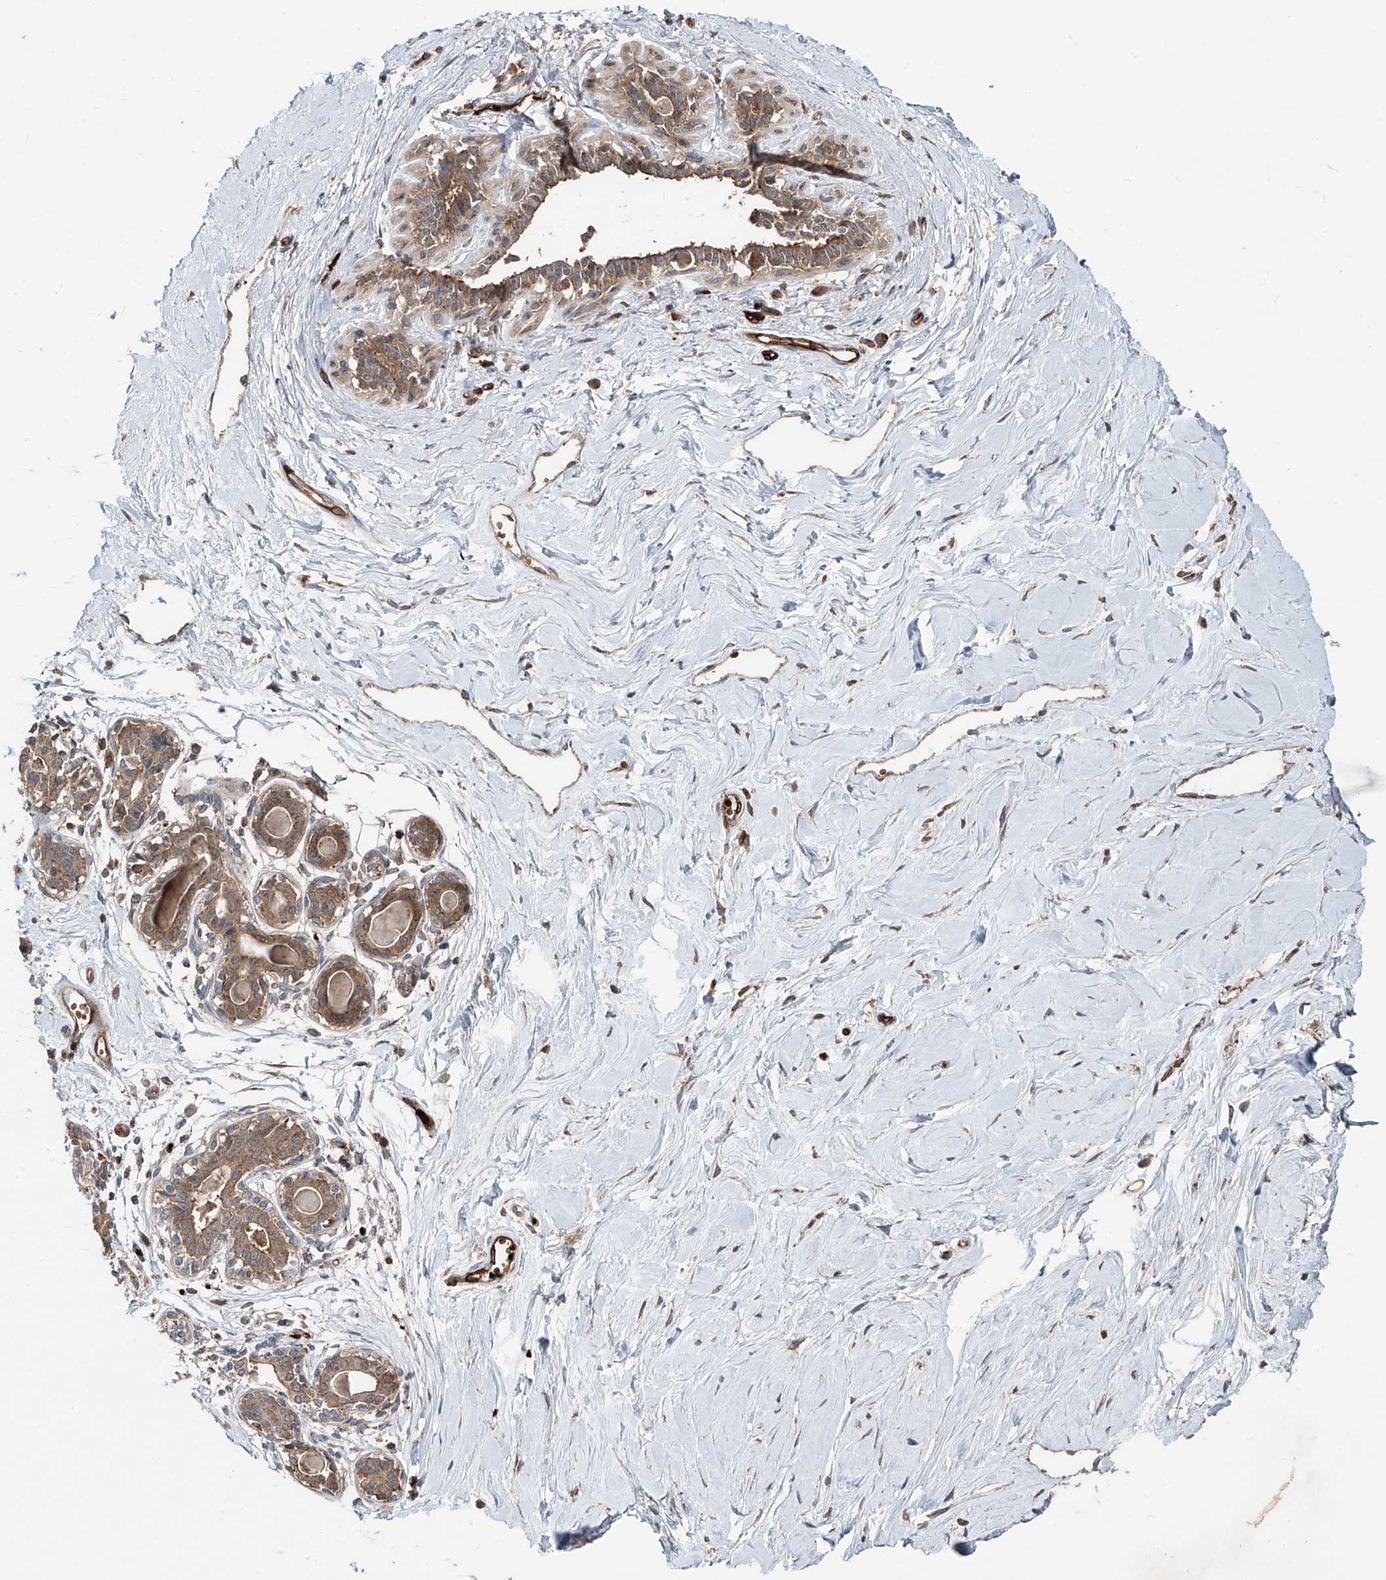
{"staining": {"intensity": "negative", "quantity": "none", "location": "none"}, "tissue": "breast", "cell_type": "Adipocytes", "image_type": "normal", "snomed": [{"axis": "morphology", "description": "Normal tissue, NOS"}, {"axis": "topography", "description": "Breast"}], "caption": "Immunohistochemistry photomicrograph of benign breast stained for a protein (brown), which exhibits no expression in adipocytes. (DAB (3,3'-diaminobenzidine) immunohistochemistry with hematoxylin counter stain).", "gene": "ZDHHC9", "patient": {"sex": "female", "age": 45}}